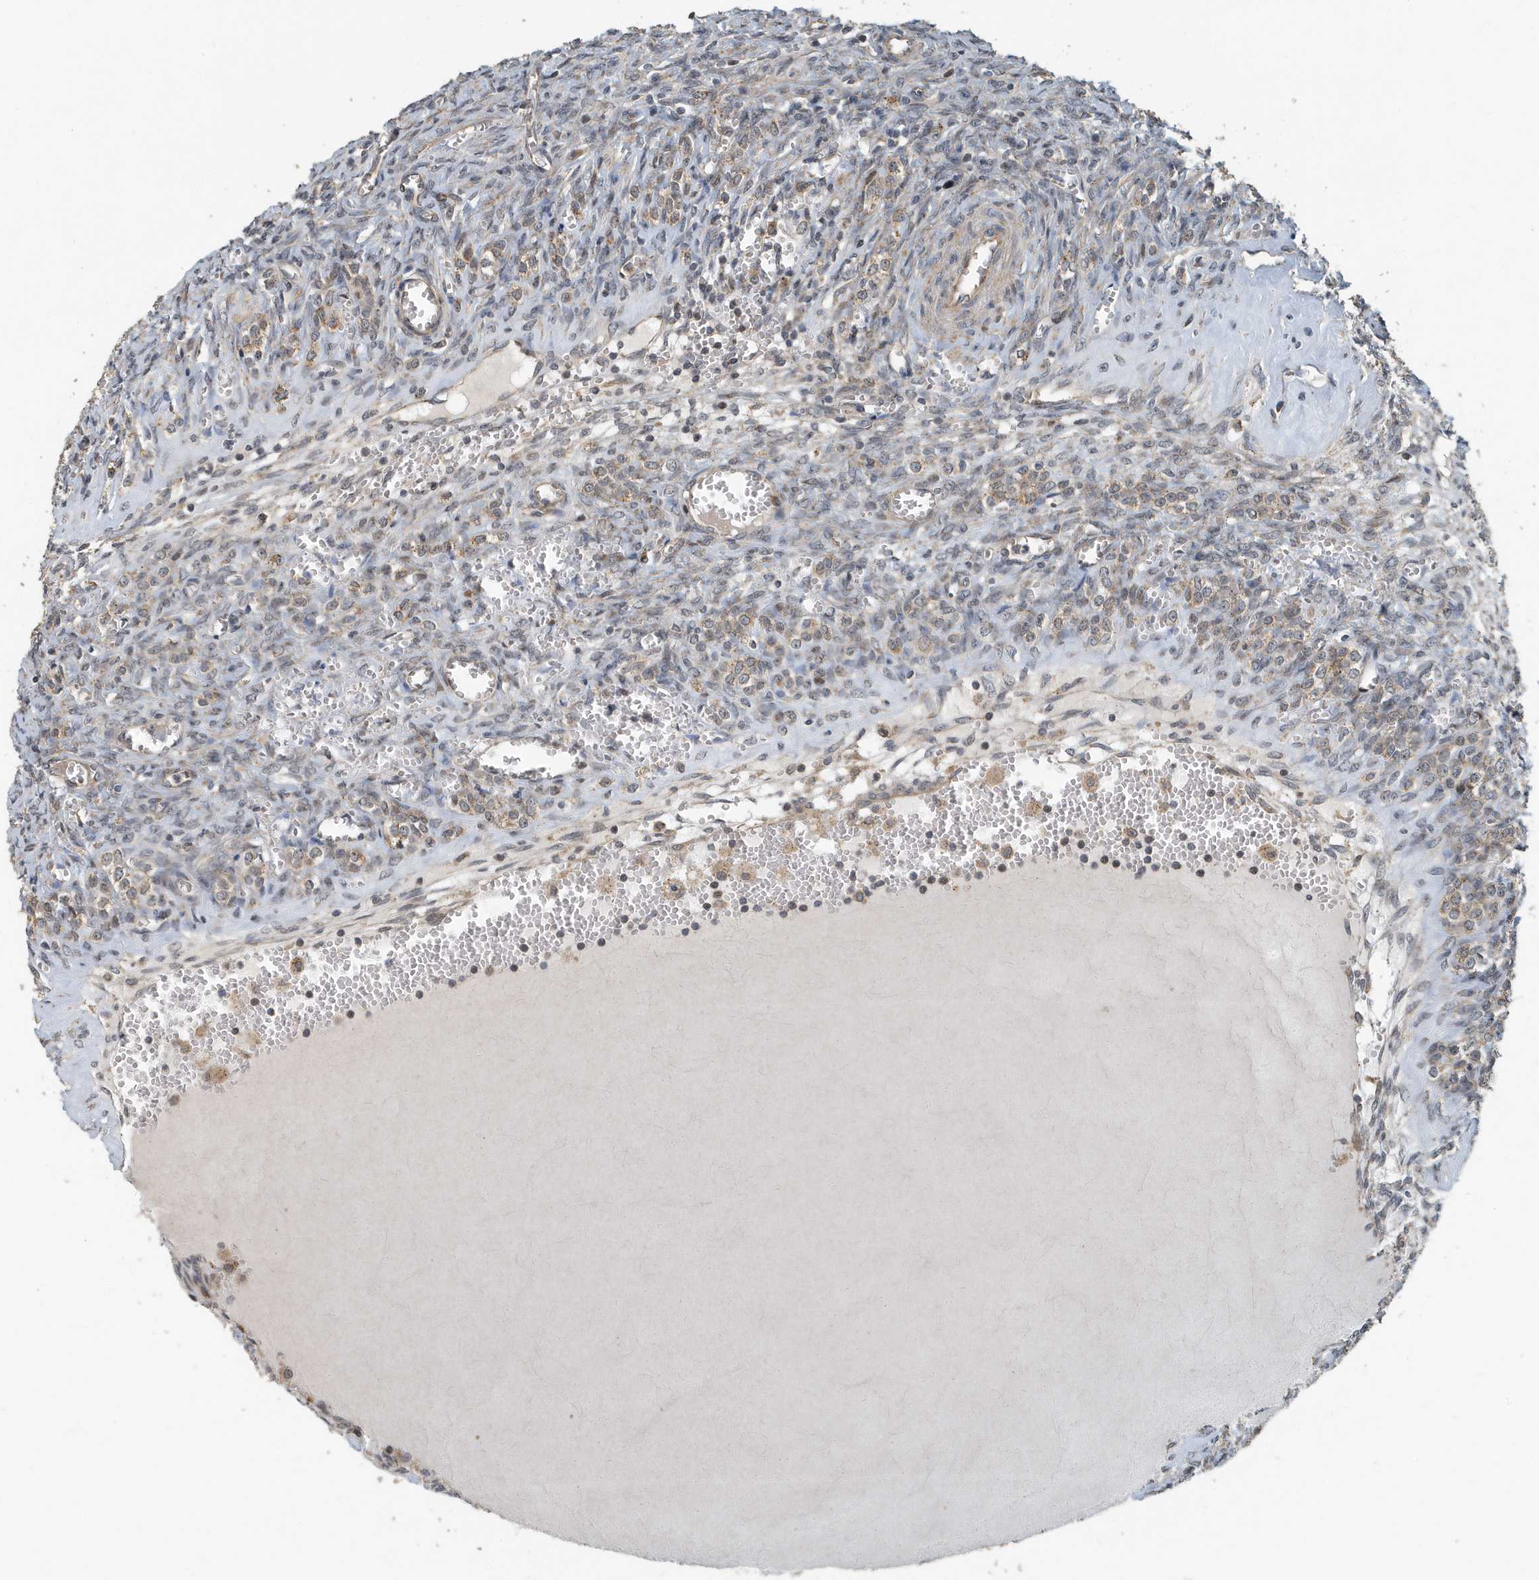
{"staining": {"intensity": "negative", "quantity": "none", "location": "none"}, "tissue": "ovary", "cell_type": "Ovarian stroma cells", "image_type": "normal", "snomed": [{"axis": "morphology", "description": "Normal tissue, NOS"}, {"axis": "topography", "description": "Ovary"}], "caption": "Ovary stained for a protein using IHC displays no positivity ovarian stroma cells.", "gene": "KIF15", "patient": {"sex": "female", "age": 41}}